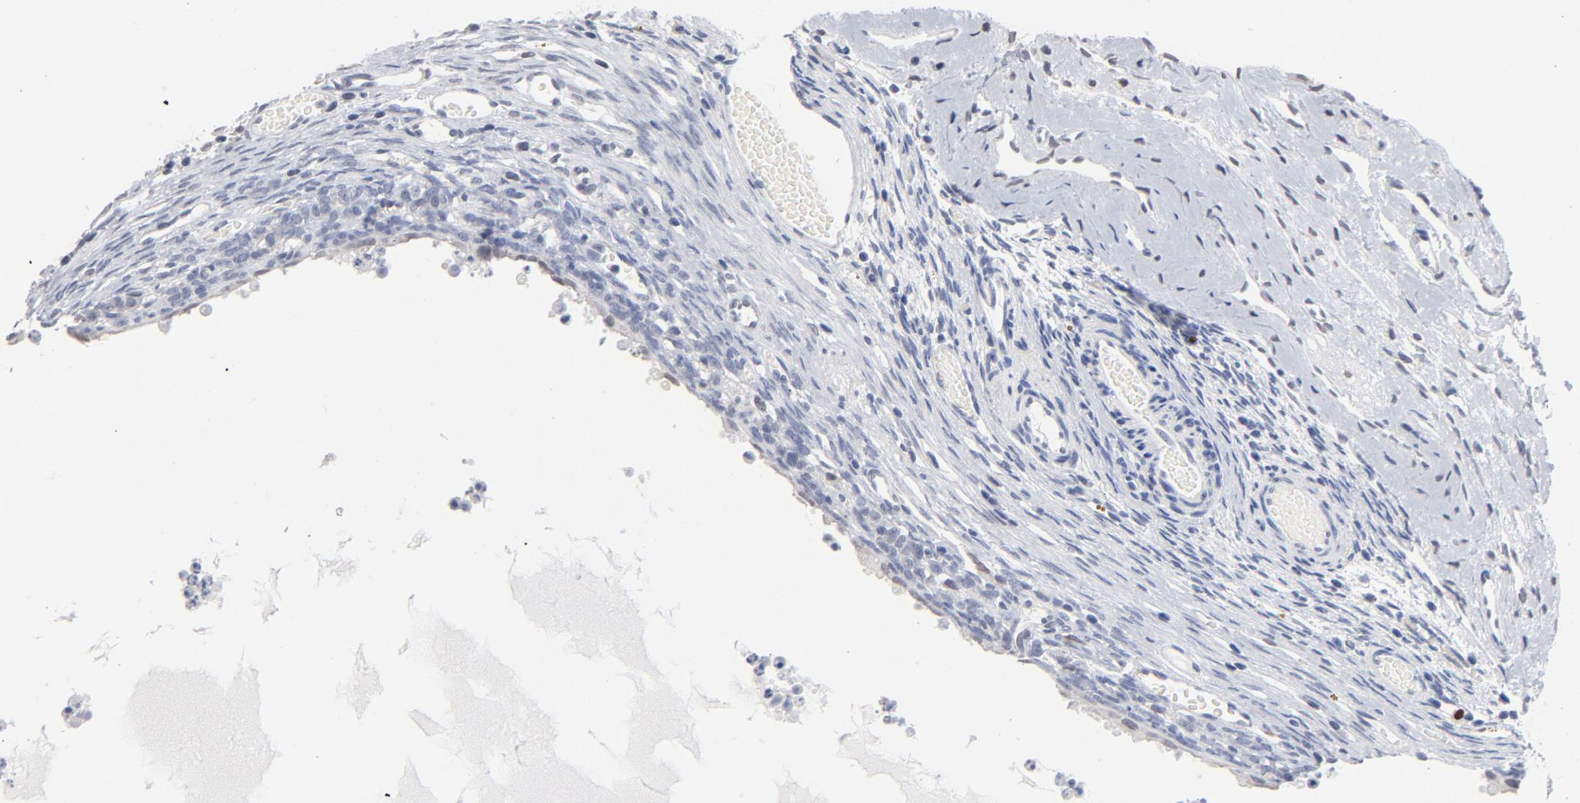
{"staining": {"intensity": "negative", "quantity": "none", "location": "none"}, "tissue": "ovary", "cell_type": "Ovarian stroma cells", "image_type": "normal", "snomed": [{"axis": "morphology", "description": "Normal tissue, NOS"}, {"axis": "topography", "description": "Ovary"}], "caption": "IHC of unremarkable human ovary shows no positivity in ovarian stroma cells. Brightfield microscopy of immunohistochemistry stained with DAB (3,3'-diaminobenzidine) (brown) and hematoxylin (blue), captured at high magnification.", "gene": "RBM3", "patient": {"sex": "female", "age": 35}}